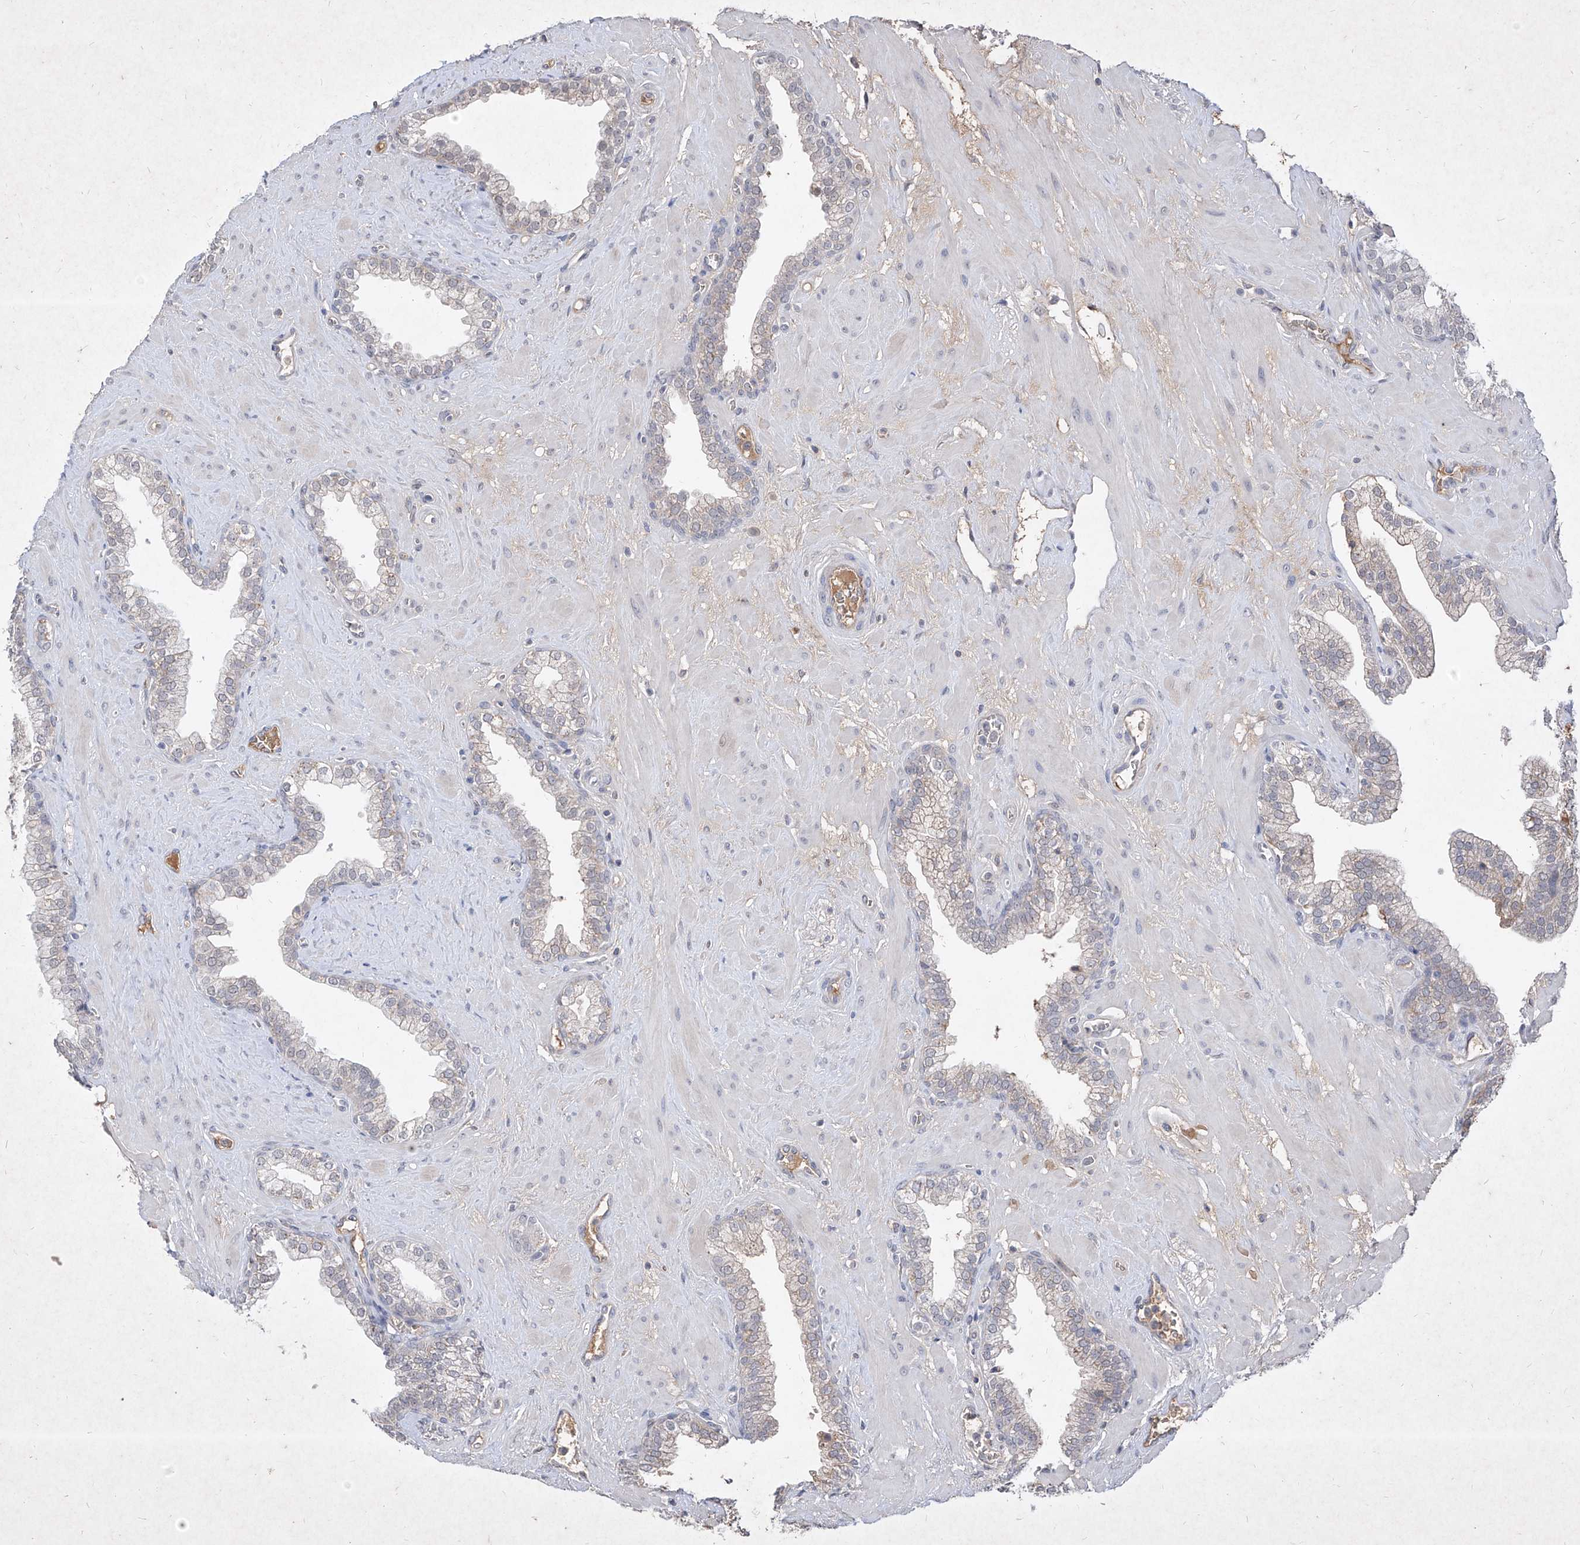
{"staining": {"intensity": "negative", "quantity": "none", "location": "none"}, "tissue": "prostate", "cell_type": "Glandular cells", "image_type": "normal", "snomed": [{"axis": "morphology", "description": "Normal tissue, NOS"}, {"axis": "morphology", "description": "Urothelial carcinoma, Low grade"}, {"axis": "topography", "description": "Urinary bladder"}, {"axis": "topography", "description": "Prostate"}], "caption": "This is an immunohistochemistry (IHC) image of unremarkable prostate. There is no staining in glandular cells.", "gene": "C4A", "patient": {"sex": "male", "age": 60}}